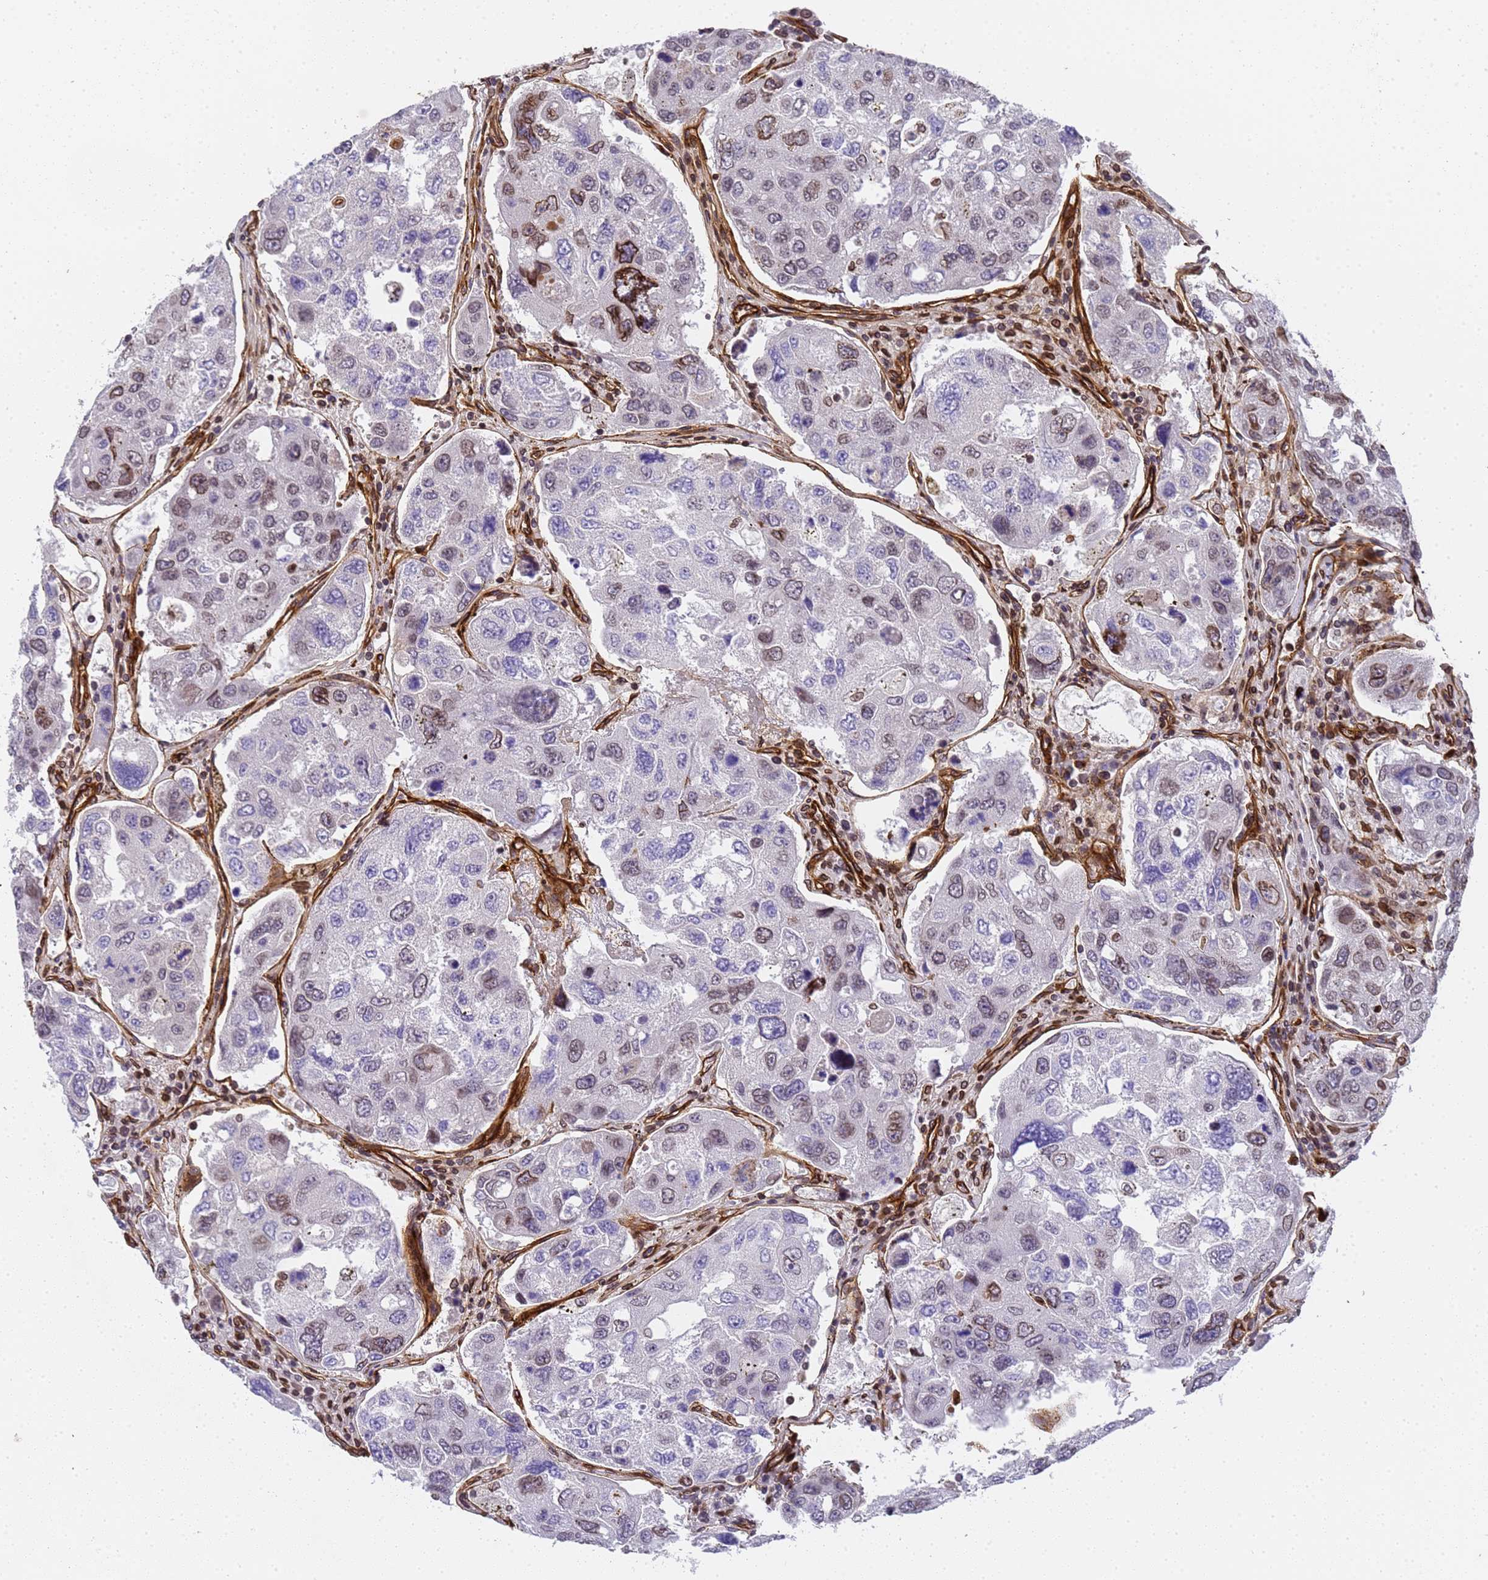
{"staining": {"intensity": "moderate", "quantity": "<25%", "location": "cytoplasmic/membranous,nuclear"}, "tissue": "urothelial cancer", "cell_type": "Tumor cells", "image_type": "cancer", "snomed": [{"axis": "morphology", "description": "Urothelial carcinoma, High grade"}, {"axis": "topography", "description": "Lymph node"}, {"axis": "topography", "description": "Urinary bladder"}], "caption": "Immunohistochemical staining of high-grade urothelial carcinoma demonstrates low levels of moderate cytoplasmic/membranous and nuclear positivity in approximately <25% of tumor cells.", "gene": "IGFBP7", "patient": {"sex": "male", "age": 51}}